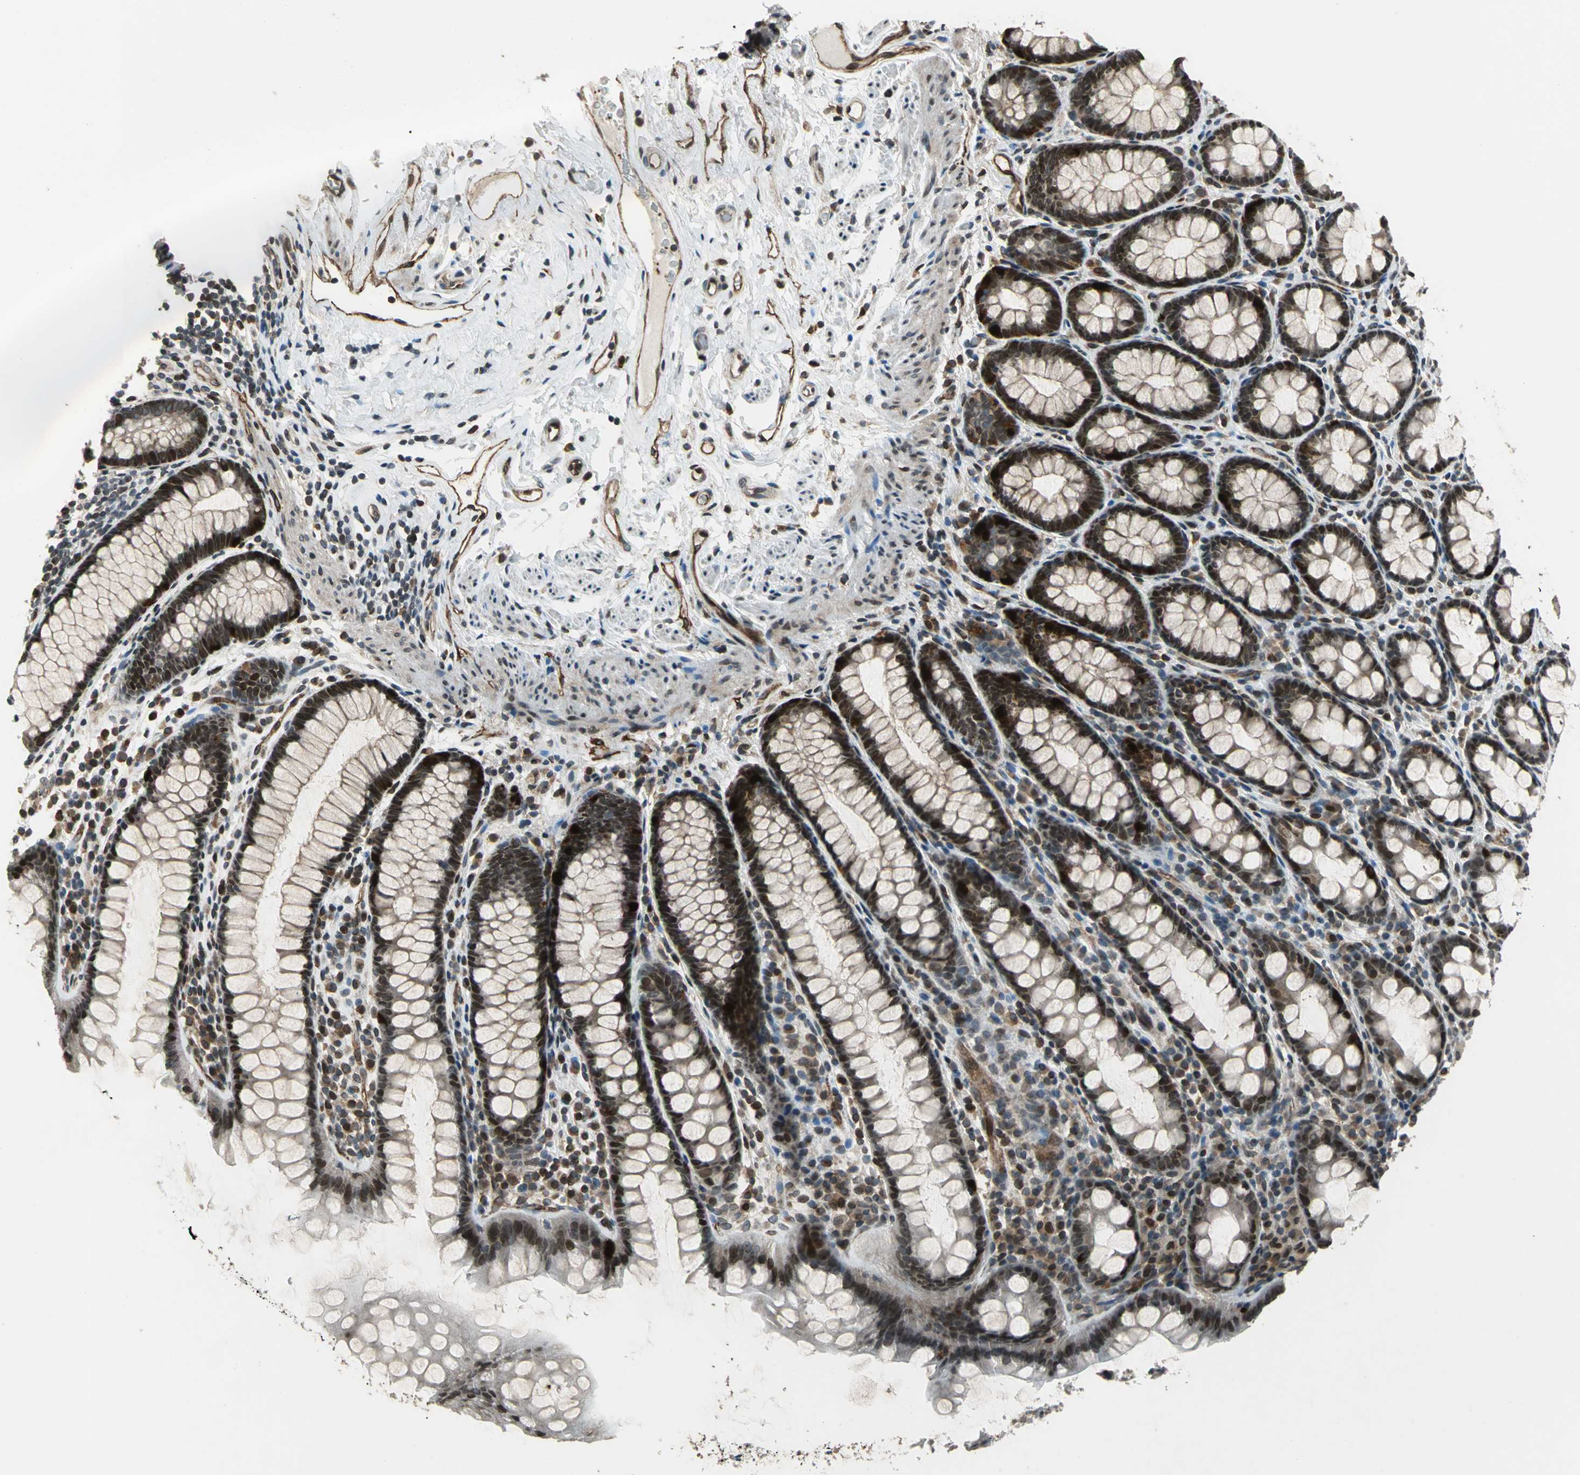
{"staining": {"intensity": "strong", "quantity": ">75%", "location": "nuclear"}, "tissue": "rectum", "cell_type": "Glandular cells", "image_type": "normal", "snomed": [{"axis": "morphology", "description": "Normal tissue, NOS"}, {"axis": "topography", "description": "Rectum"}], "caption": "Benign rectum was stained to show a protein in brown. There is high levels of strong nuclear expression in approximately >75% of glandular cells.", "gene": "BRIP1", "patient": {"sex": "male", "age": 92}}